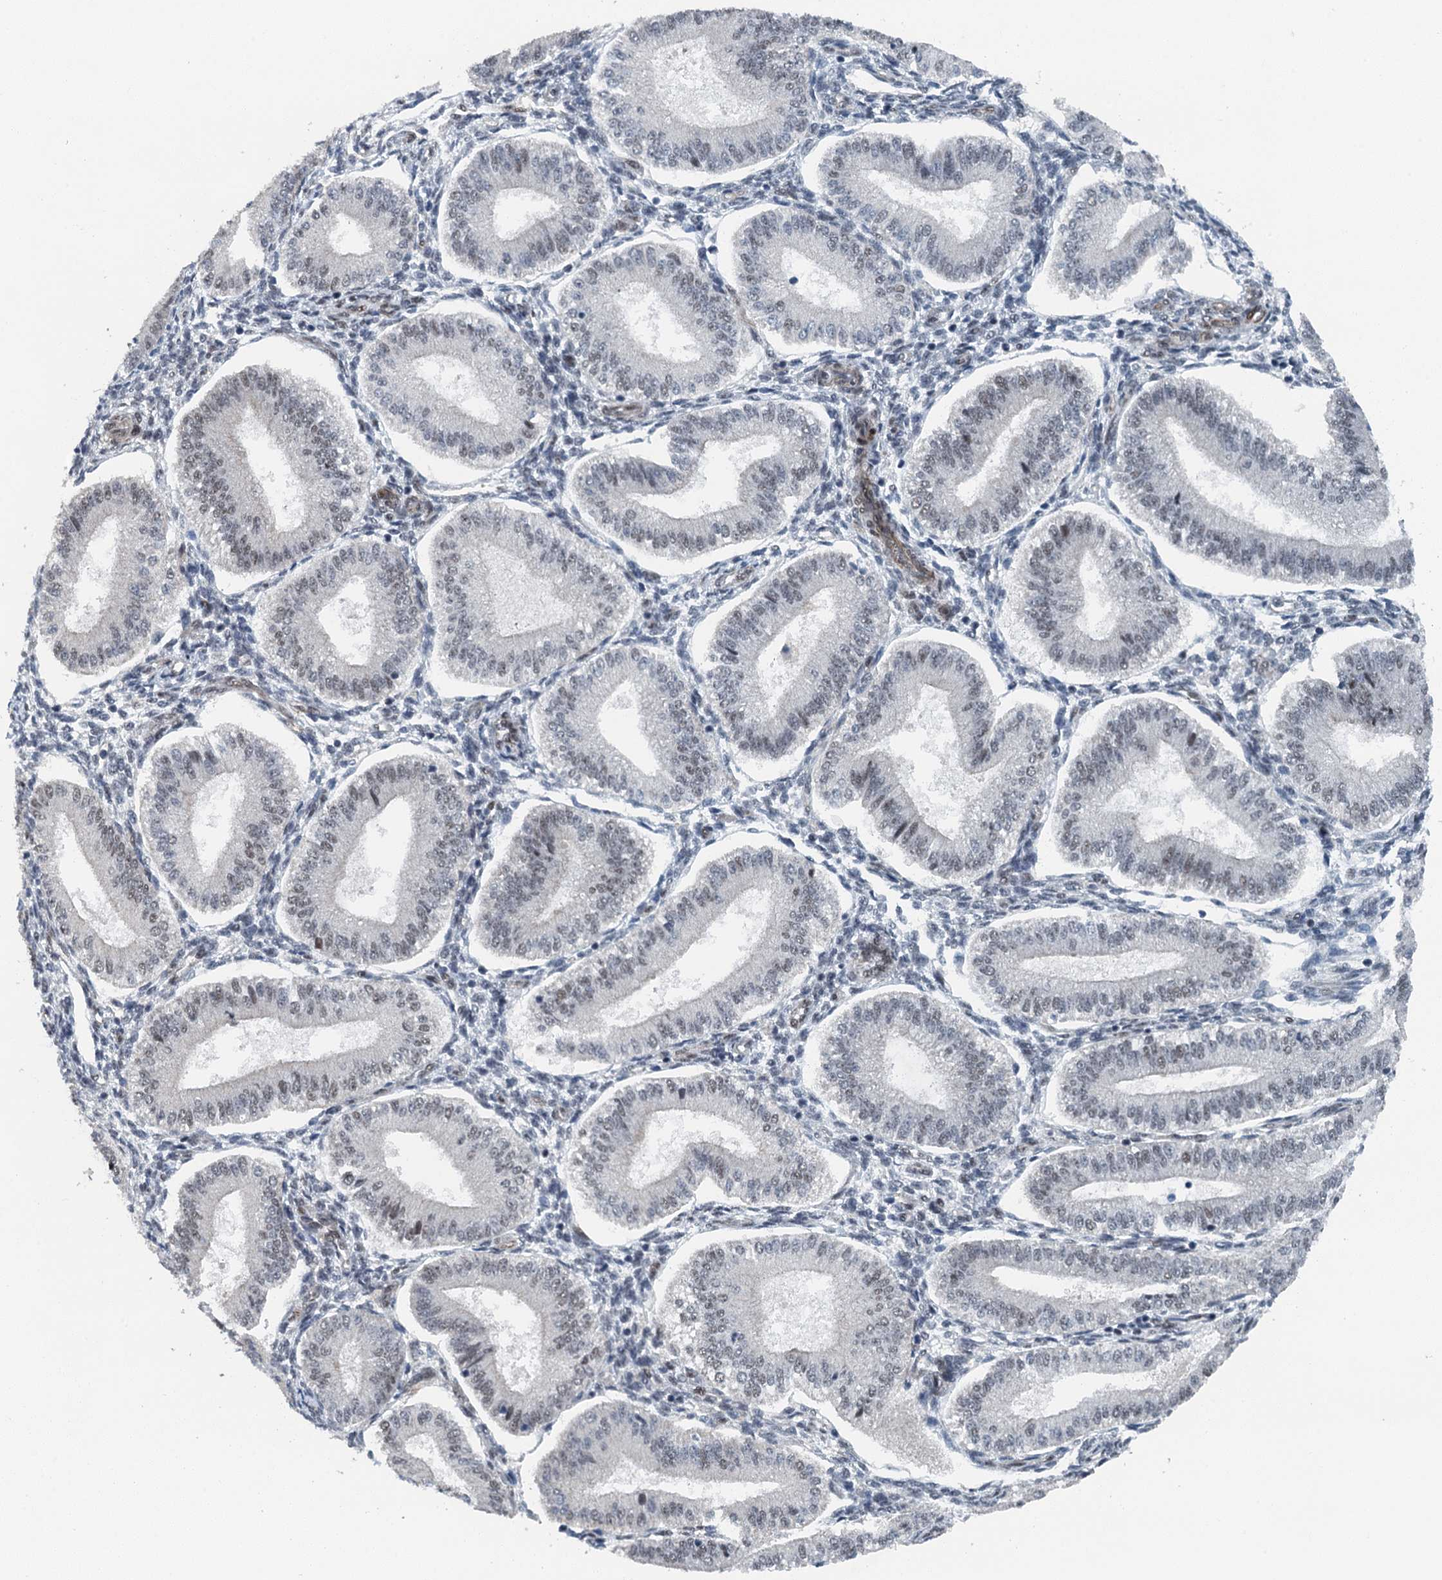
{"staining": {"intensity": "weak", "quantity": "<25%", "location": "nuclear"}, "tissue": "endometrium", "cell_type": "Cells in endometrial stroma", "image_type": "normal", "snomed": [{"axis": "morphology", "description": "Normal tissue, NOS"}, {"axis": "topography", "description": "Endometrium"}], "caption": "Micrograph shows no protein expression in cells in endometrial stroma of normal endometrium. (IHC, brightfield microscopy, high magnification).", "gene": "MTA3", "patient": {"sex": "female", "age": 39}}